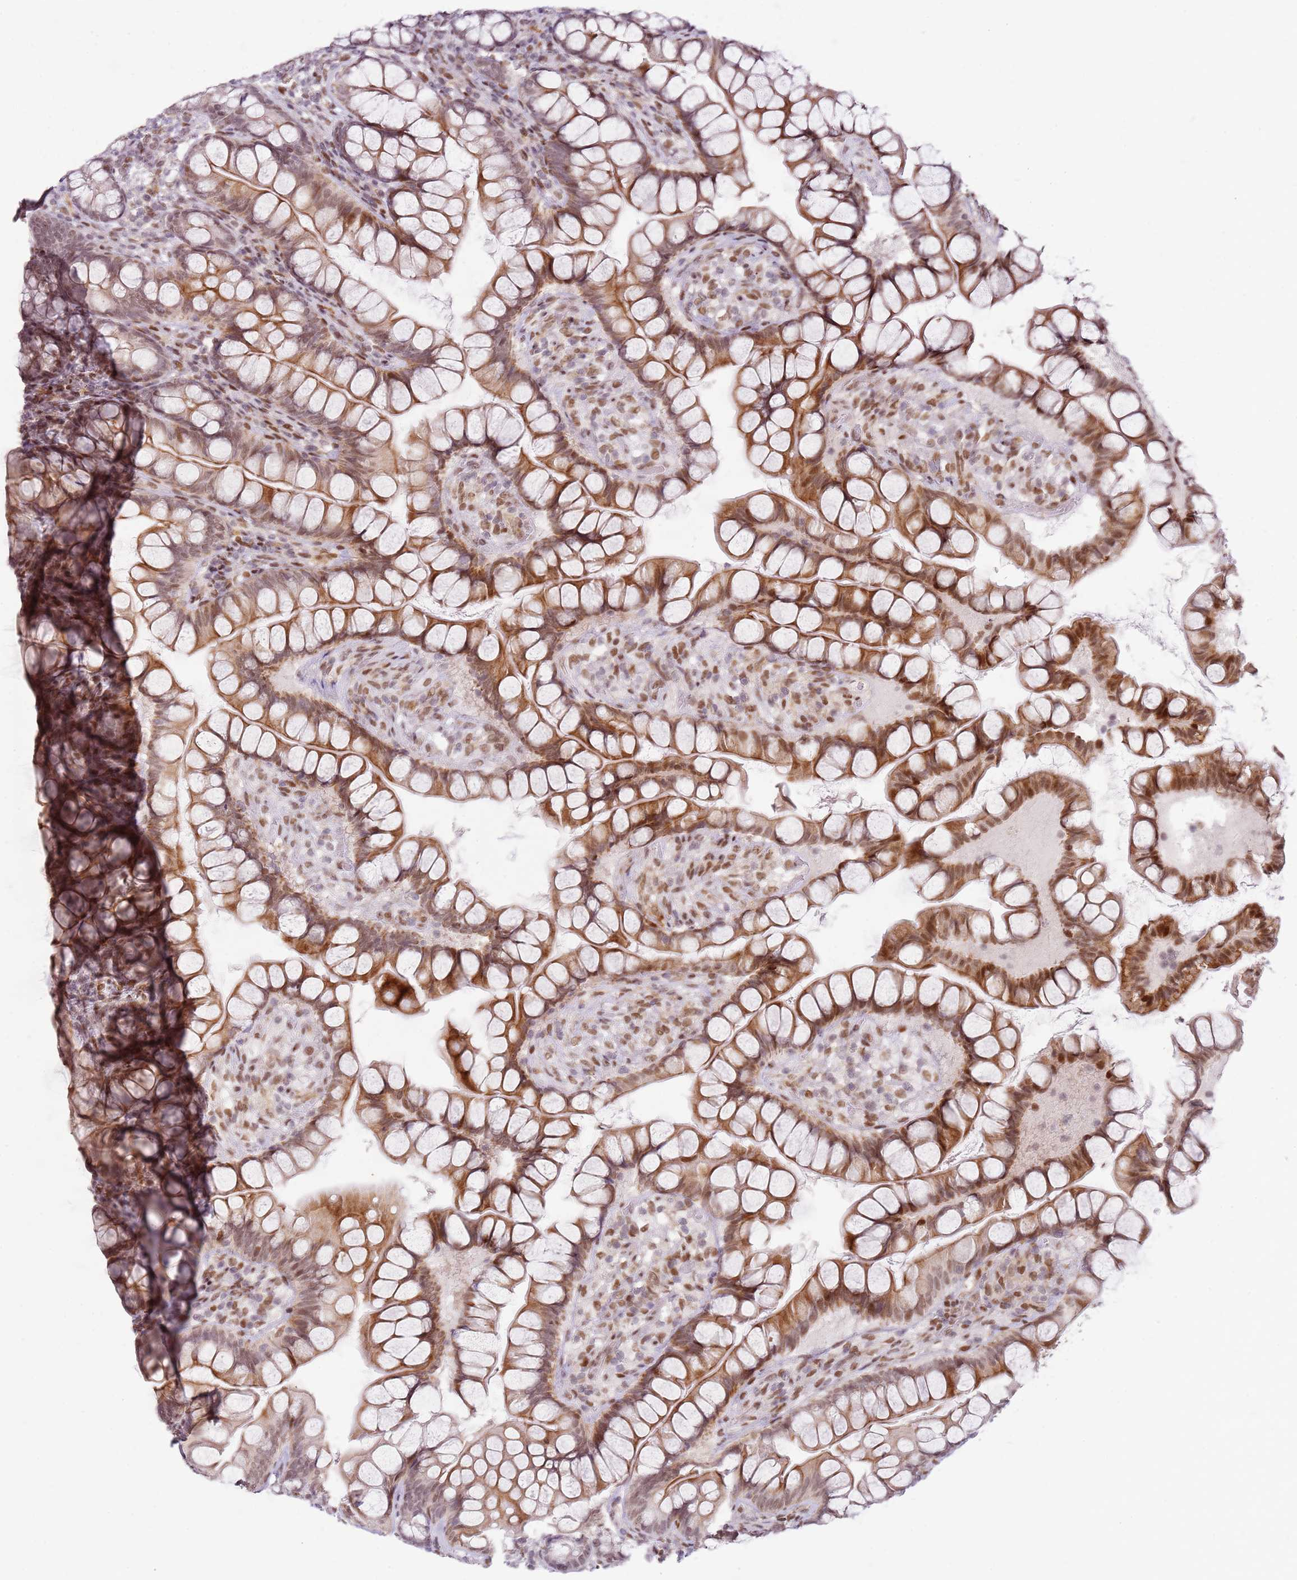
{"staining": {"intensity": "moderate", "quantity": ">75%", "location": "cytoplasmic/membranous,nuclear"}, "tissue": "small intestine", "cell_type": "Glandular cells", "image_type": "normal", "snomed": [{"axis": "morphology", "description": "Normal tissue, NOS"}, {"axis": "topography", "description": "Small intestine"}], "caption": "Immunohistochemical staining of unremarkable human small intestine shows moderate cytoplasmic/membranous,nuclear protein positivity in about >75% of glandular cells. Immunohistochemistry (ihc) stains the protein of interest in brown and the nuclei are stained blue.", "gene": "PHC2", "patient": {"sex": "male", "age": 70}}